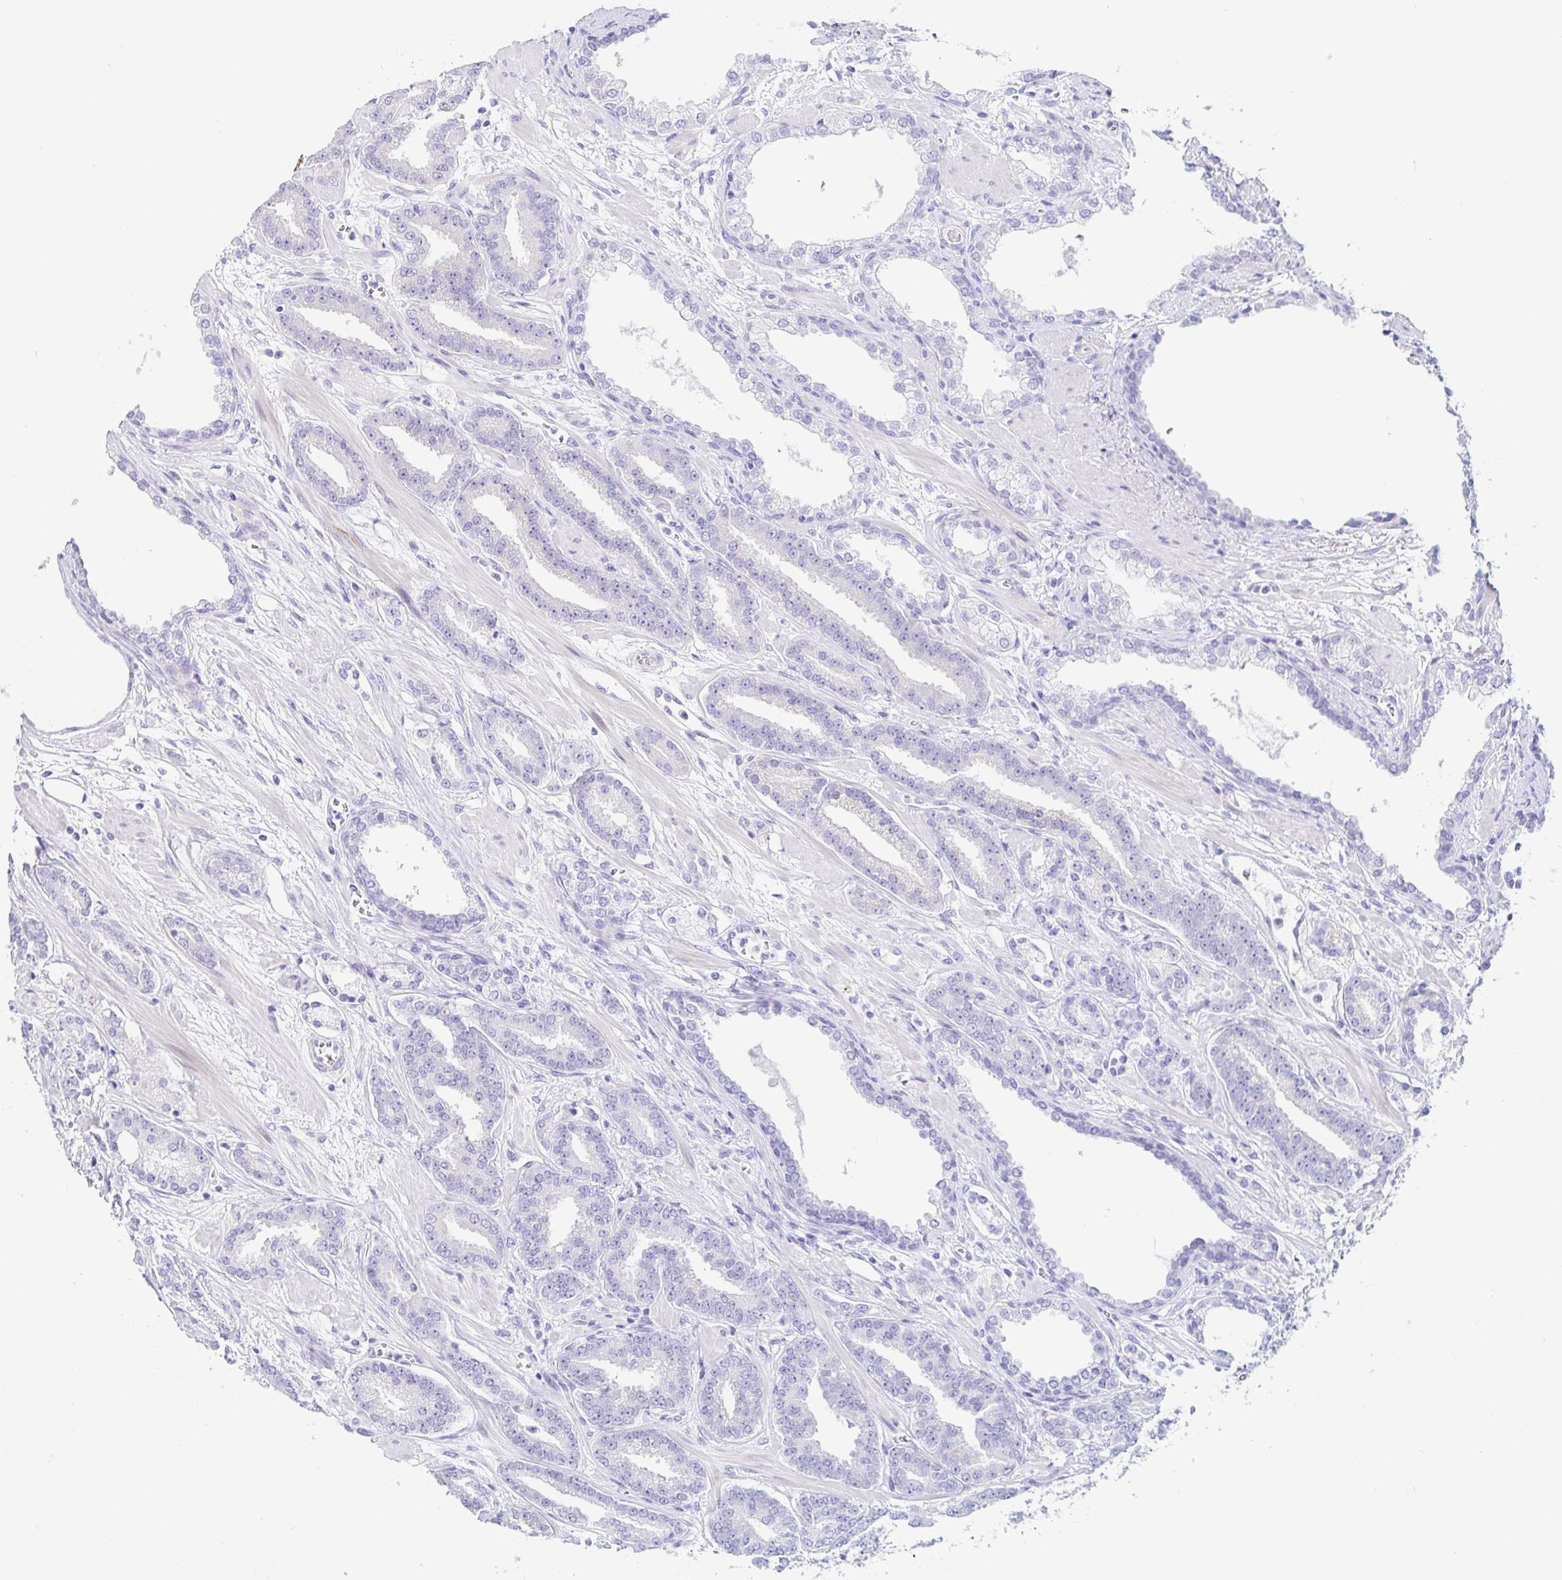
{"staining": {"intensity": "negative", "quantity": "none", "location": "none"}, "tissue": "prostate cancer", "cell_type": "Tumor cells", "image_type": "cancer", "snomed": [{"axis": "morphology", "description": "Adenocarcinoma, High grade"}, {"axis": "topography", "description": "Prostate"}], "caption": "Protein analysis of prostate cancer (adenocarcinoma (high-grade)) reveals no significant positivity in tumor cells.", "gene": "PINLYP", "patient": {"sex": "male", "age": 60}}